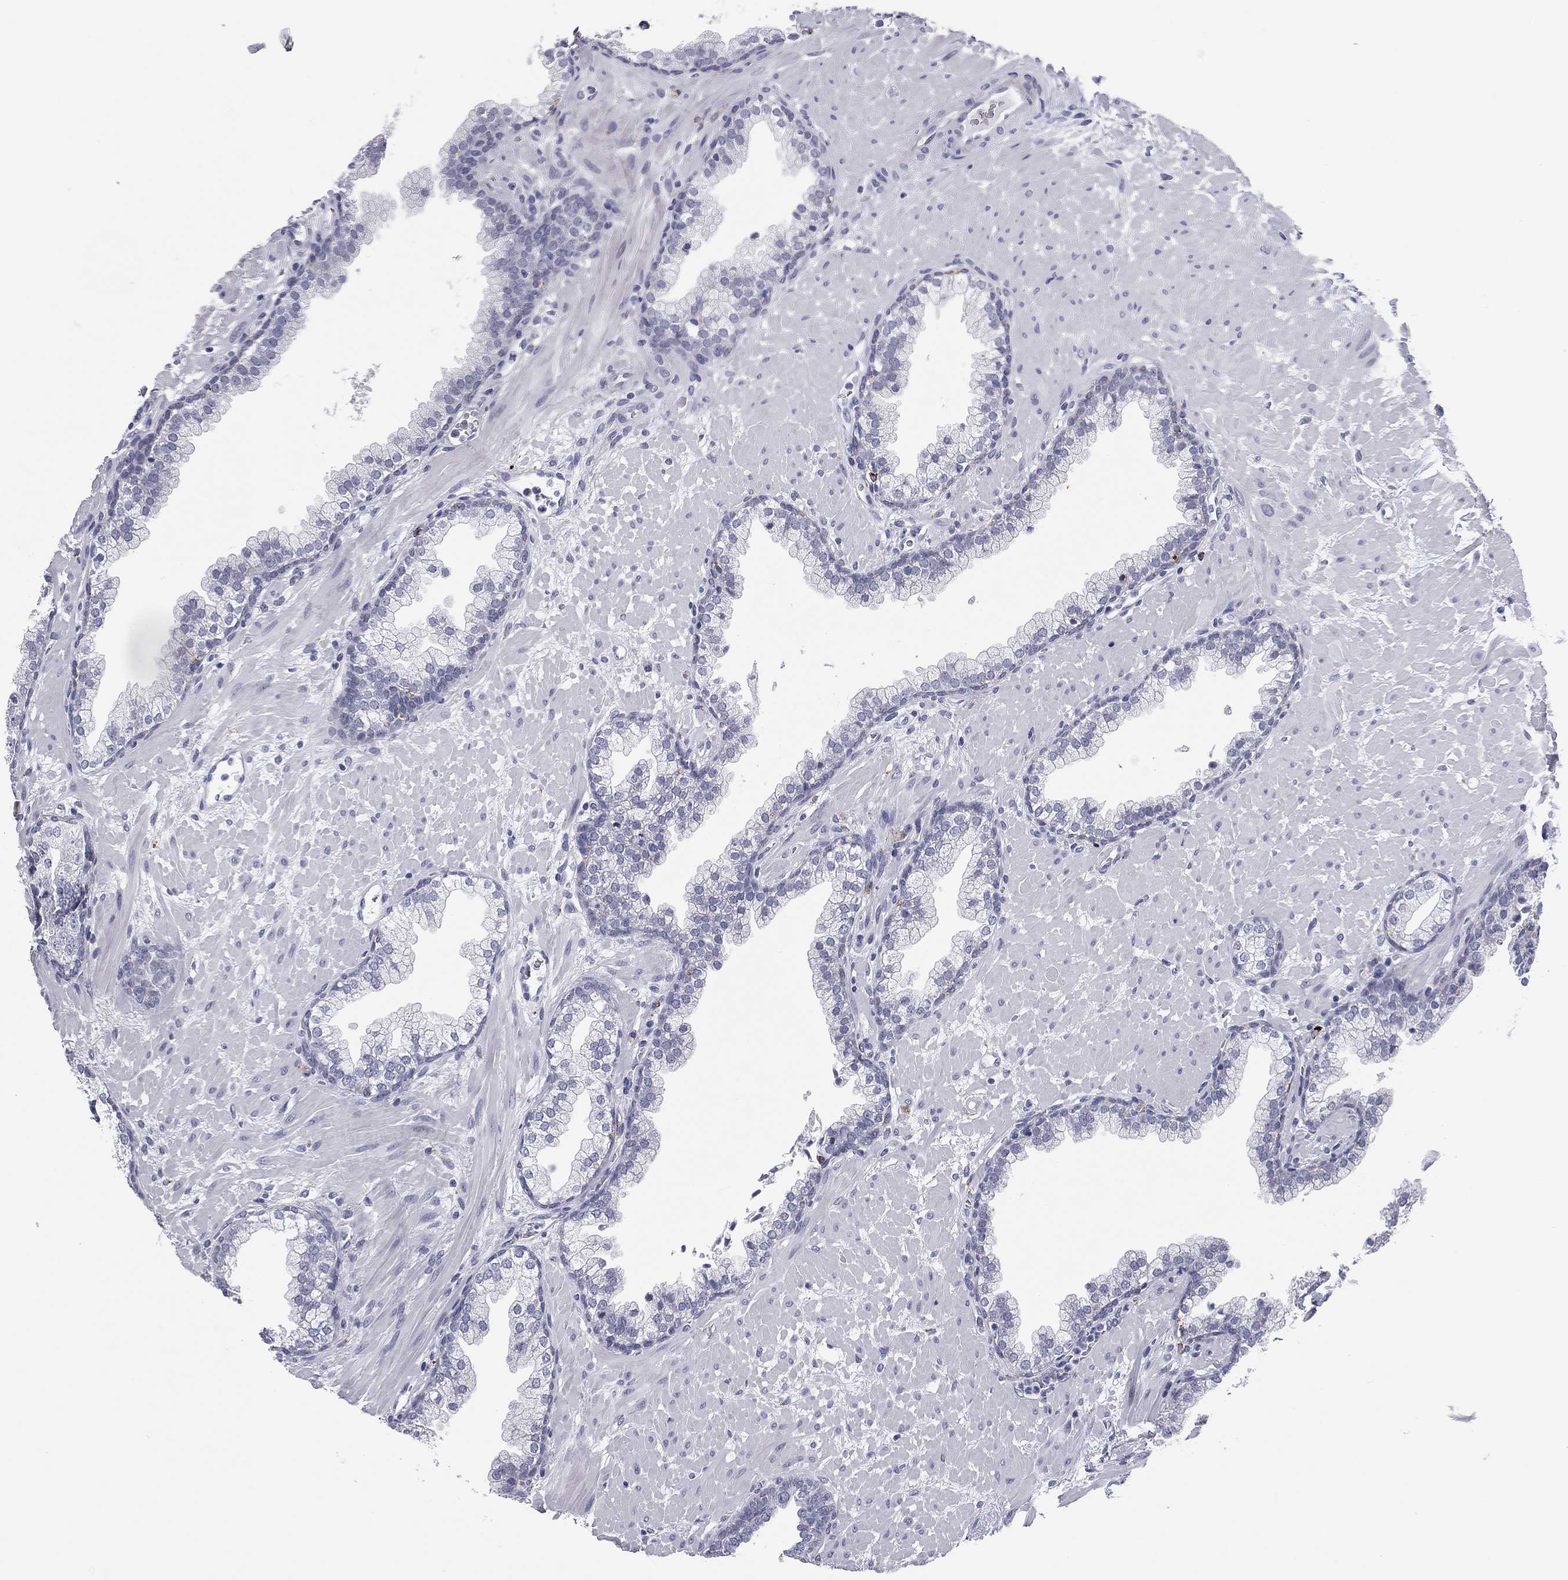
{"staining": {"intensity": "negative", "quantity": "none", "location": "none"}, "tissue": "prostate", "cell_type": "Glandular cells", "image_type": "normal", "snomed": [{"axis": "morphology", "description": "Normal tissue, NOS"}, {"axis": "topography", "description": "Prostate"}], "caption": "Micrograph shows no significant protein positivity in glandular cells of unremarkable prostate. The staining was performed using DAB to visualize the protein expression in brown, while the nuclei were stained in blue with hematoxylin (Magnification: 20x).", "gene": "HLA", "patient": {"sex": "male", "age": 63}}